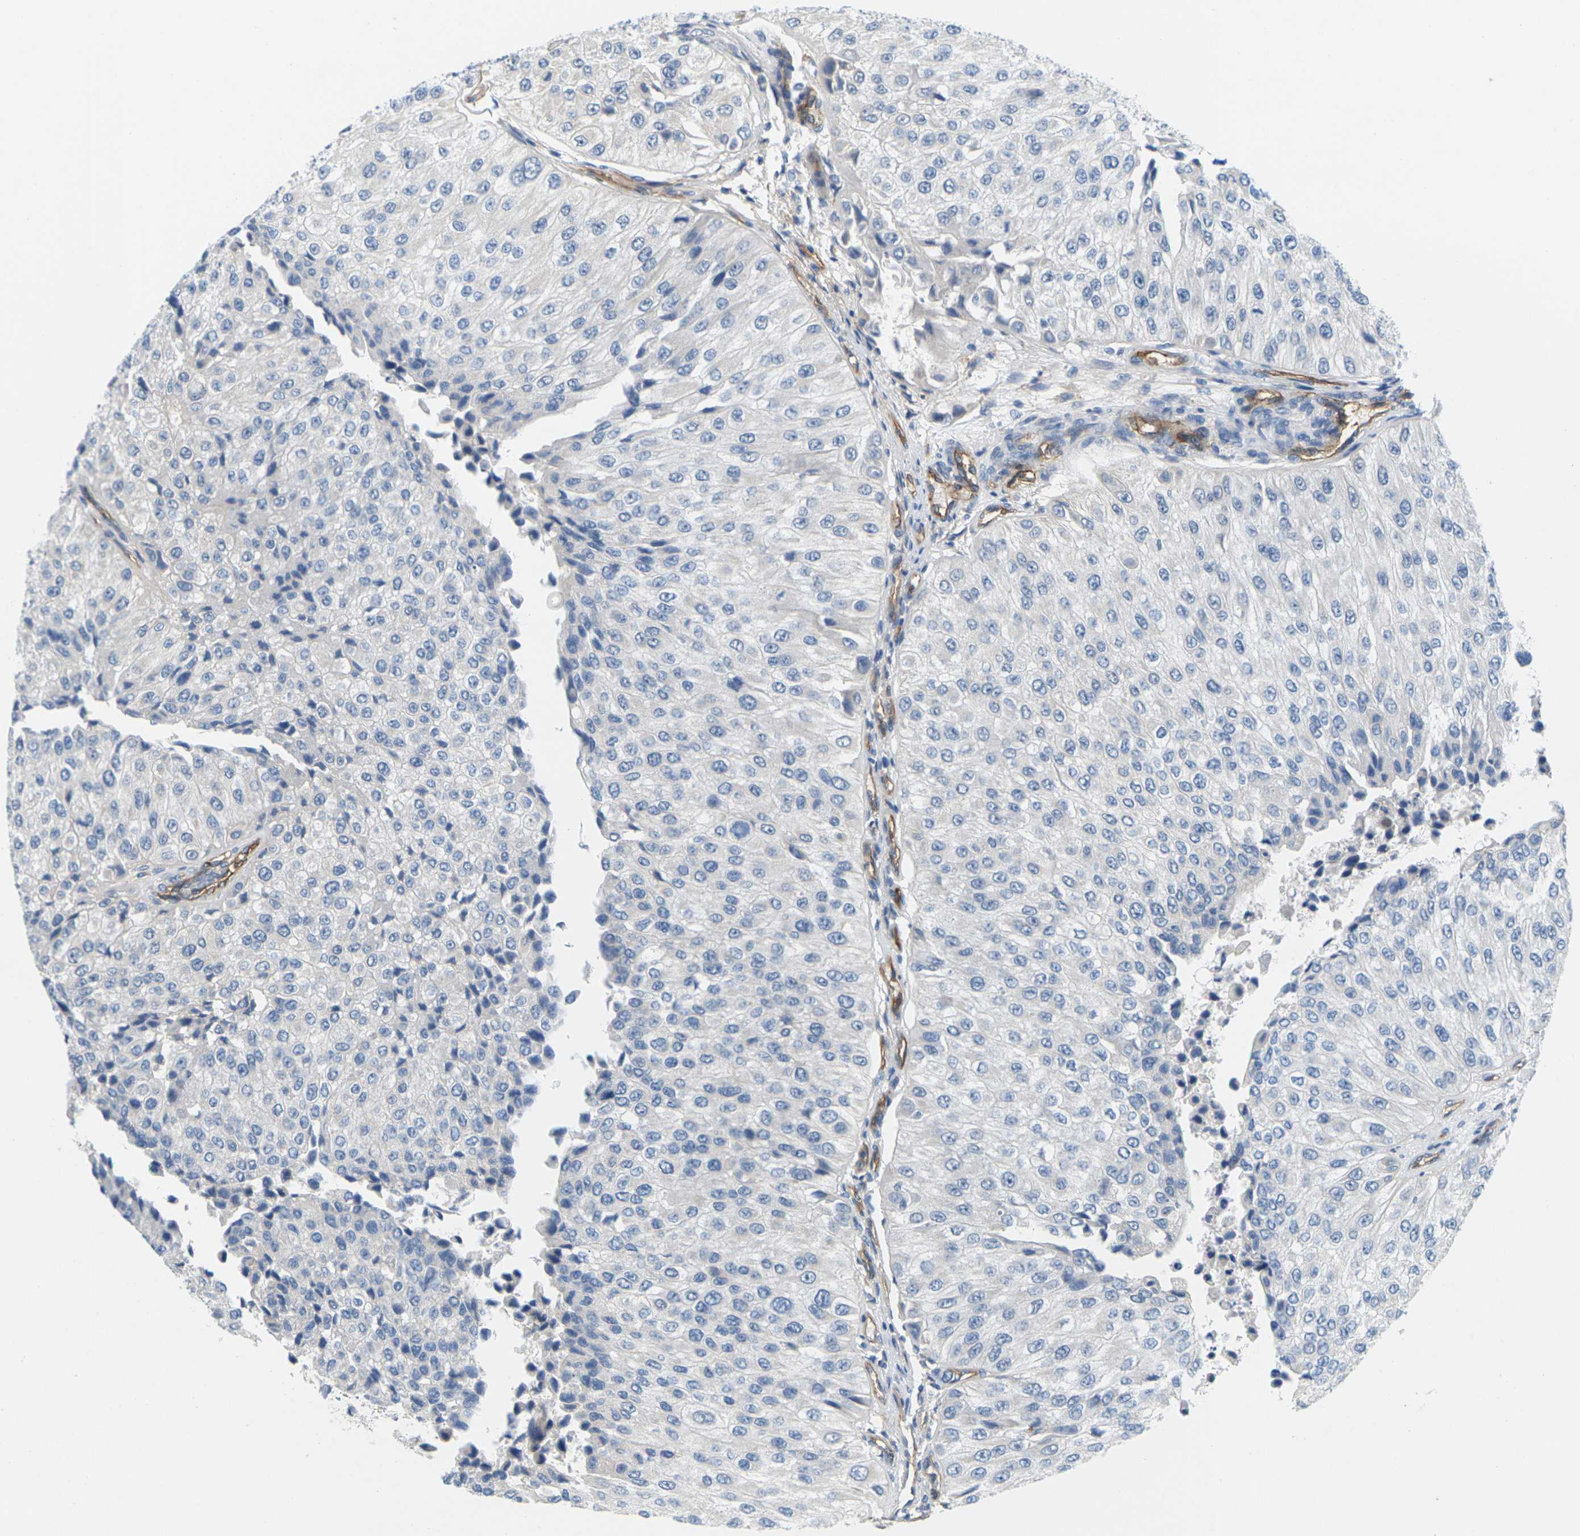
{"staining": {"intensity": "negative", "quantity": "none", "location": "none"}, "tissue": "urothelial cancer", "cell_type": "Tumor cells", "image_type": "cancer", "snomed": [{"axis": "morphology", "description": "Urothelial carcinoma, High grade"}, {"axis": "topography", "description": "Kidney"}, {"axis": "topography", "description": "Urinary bladder"}], "caption": "The photomicrograph shows no significant staining in tumor cells of high-grade urothelial carcinoma.", "gene": "ITGA5", "patient": {"sex": "male", "age": 77}}